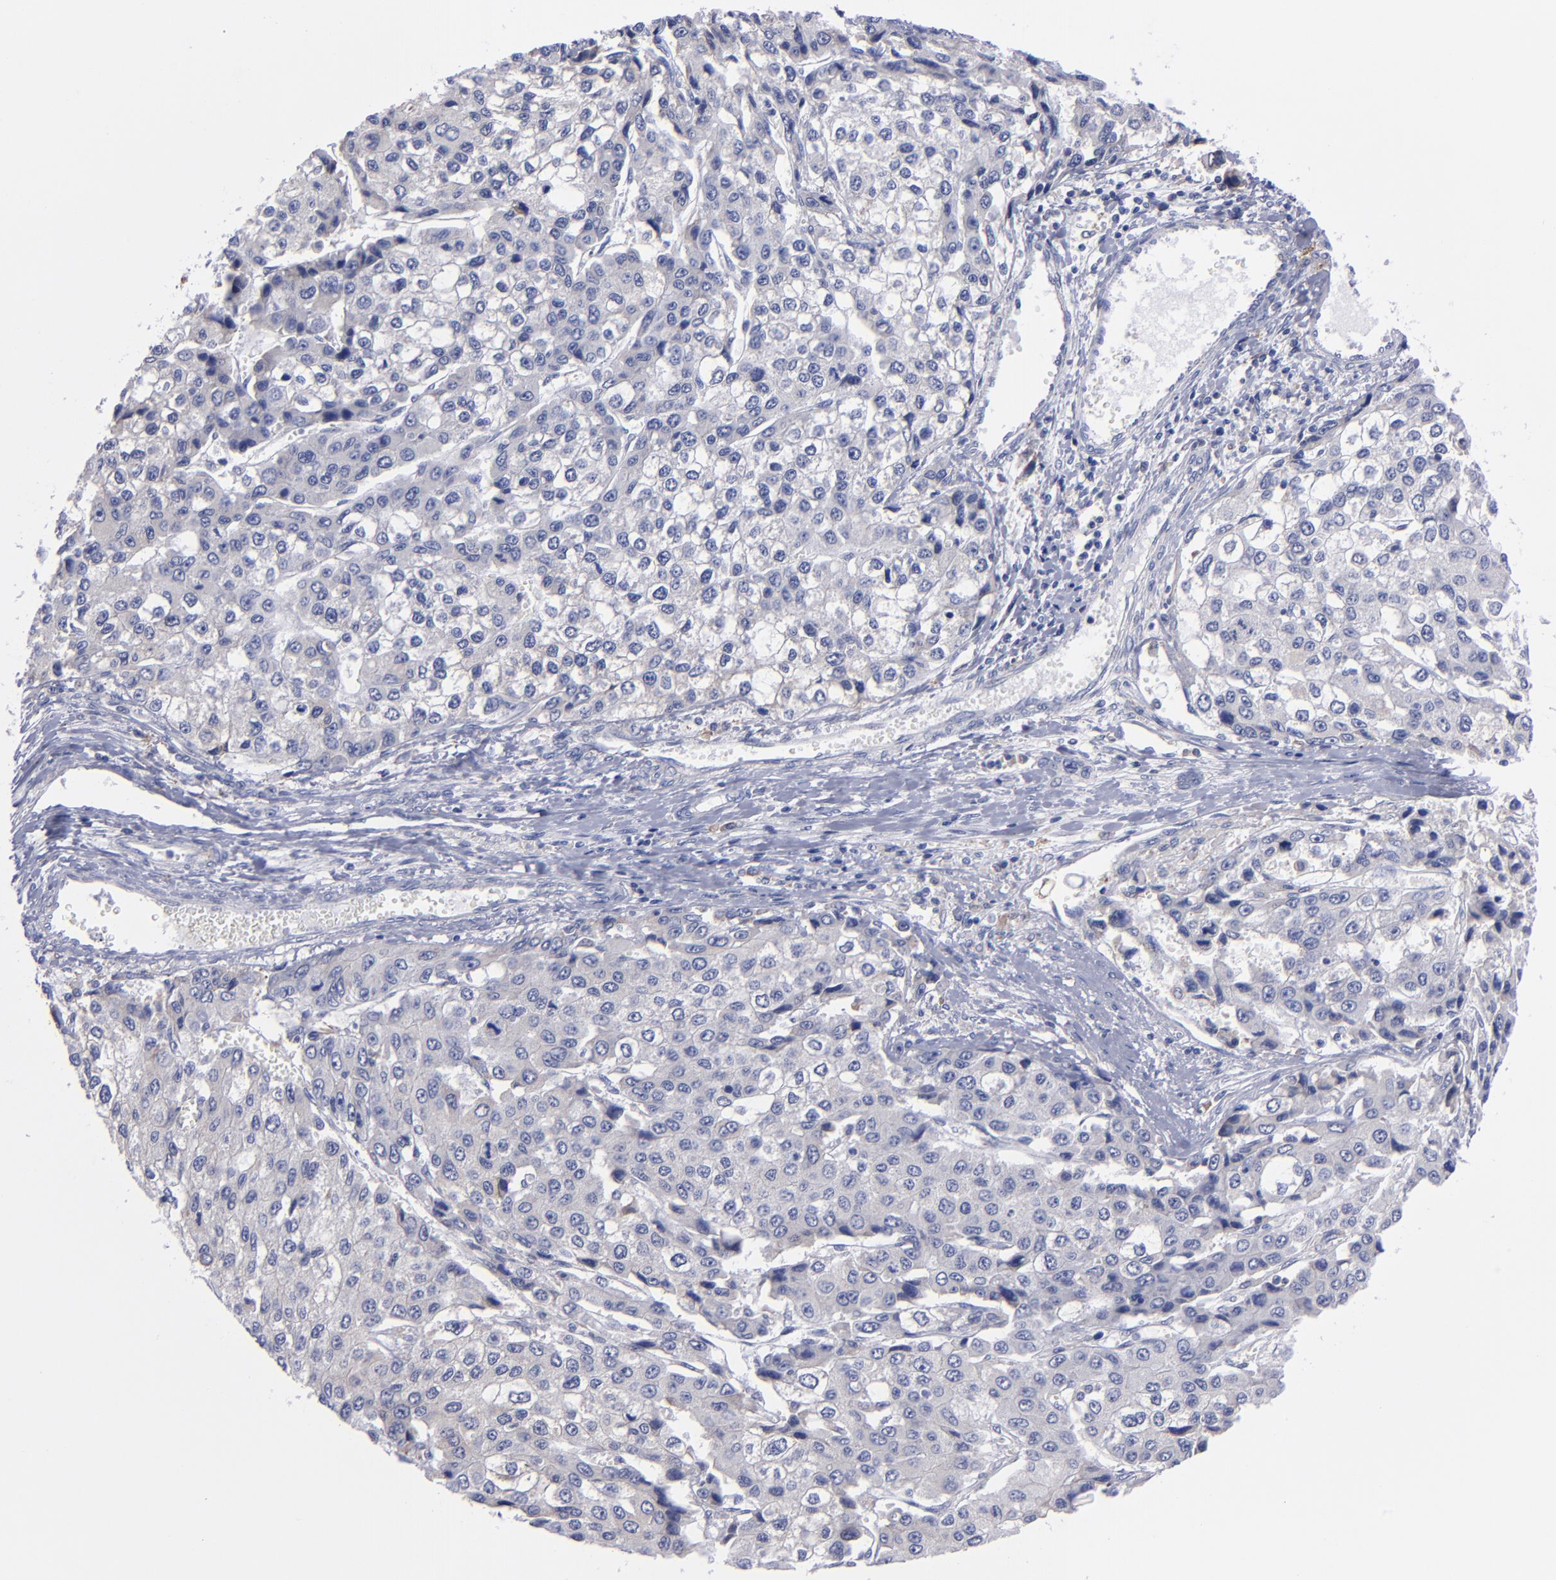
{"staining": {"intensity": "negative", "quantity": "none", "location": "none"}, "tissue": "liver cancer", "cell_type": "Tumor cells", "image_type": "cancer", "snomed": [{"axis": "morphology", "description": "Carcinoma, Hepatocellular, NOS"}, {"axis": "topography", "description": "Liver"}], "caption": "Protein analysis of liver hepatocellular carcinoma reveals no significant expression in tumor cells.", "gene": "MFGE8", "patient": {"sex": "female", "age": 66}}